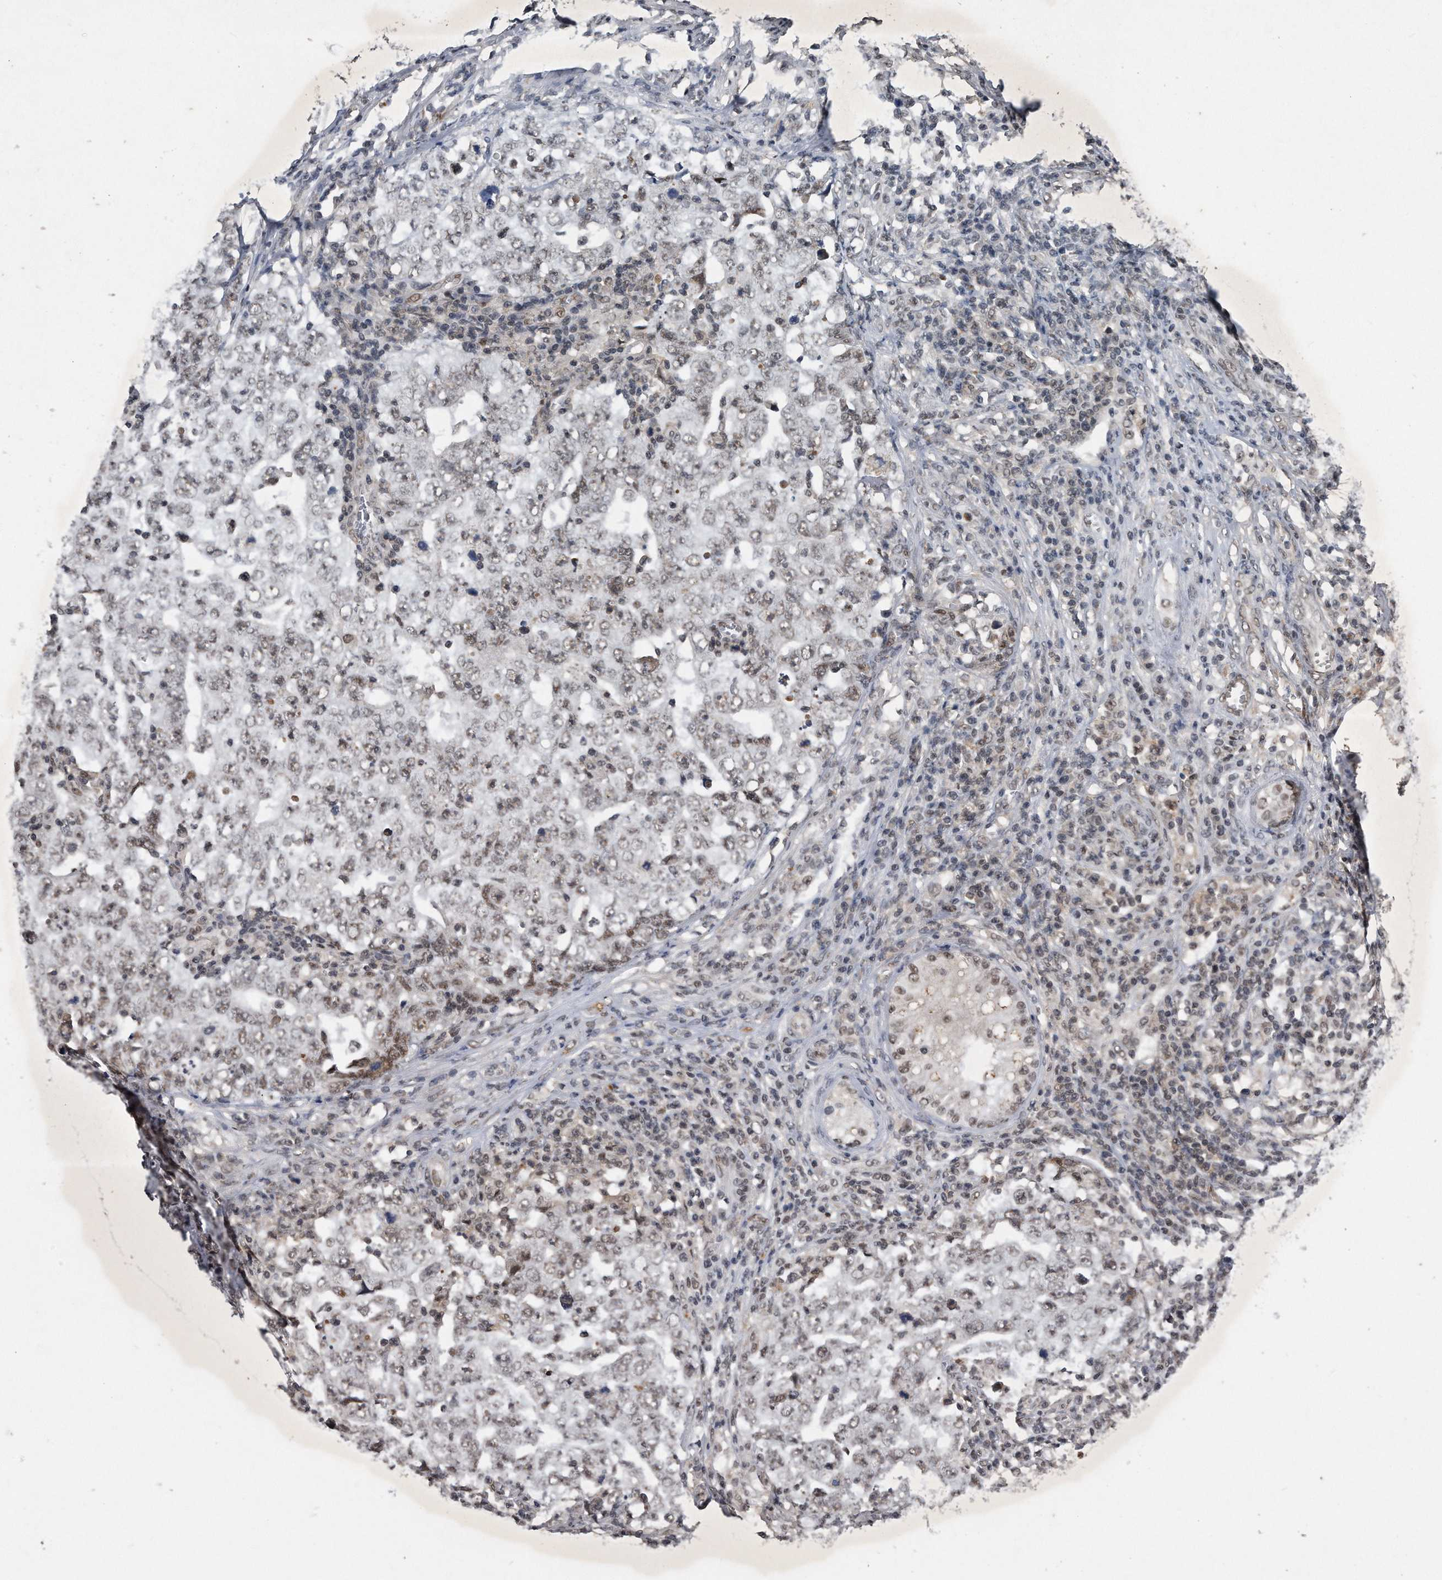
{"staining": {"intensity": "weak", "quantity": "25%-75%", "location": "nuclear"}, "tissue": "testis cancer", "cell_type": "Tumor cells", "image_type": "cancer", "snomed": [{"axis": "morphology", "description": "Carcinoma, Embryonal, NOS"}, {"axis": "topography", "description": "Testis"}], "caption": "Embryonal carcinoma (testis) stained with DAB immunohistochemistry (IHC) demonstrates low levels of weak nuclear expression in approximately 25%-75% of tumor cells.", "gene": "VIRMA", "patient": {"sex": "male", "age": 26}}